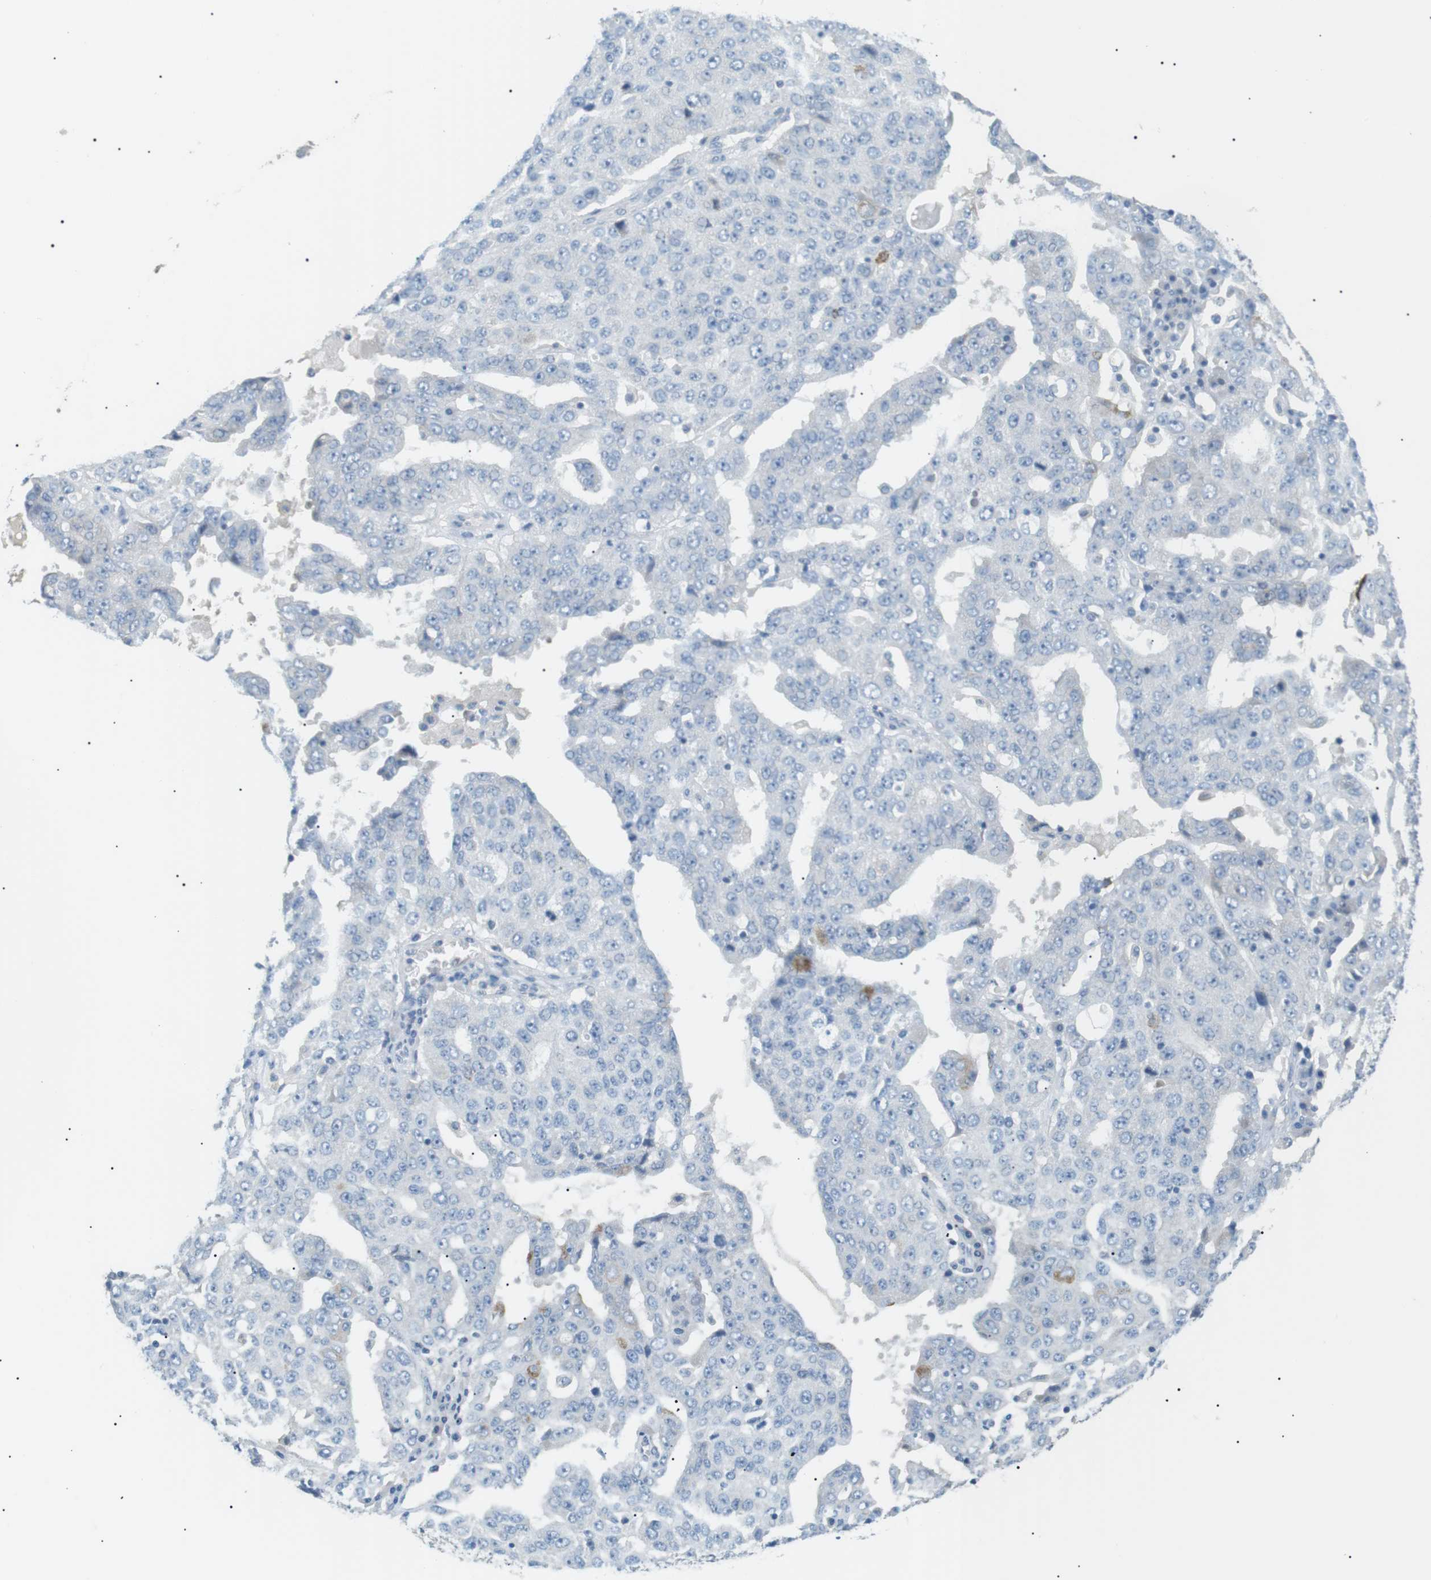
{"staining": {"intensity": "negative", "quantity": "none", "location": "none"}, "tissue": "ovarian cancer", "cell_type": "Tumor cells", "image_type": "cancer", "snomed": [{"axis": "morphology", "description": "Carcinoma, endometroid"}, {"axis": "topography", "description": "Ovary"}], "caption": "Immunohistochemistry of human ovarian cancer shows no expression in tumor cells.", "gene": "CDH26", "patient": {"sex": "female", "age": 62}}